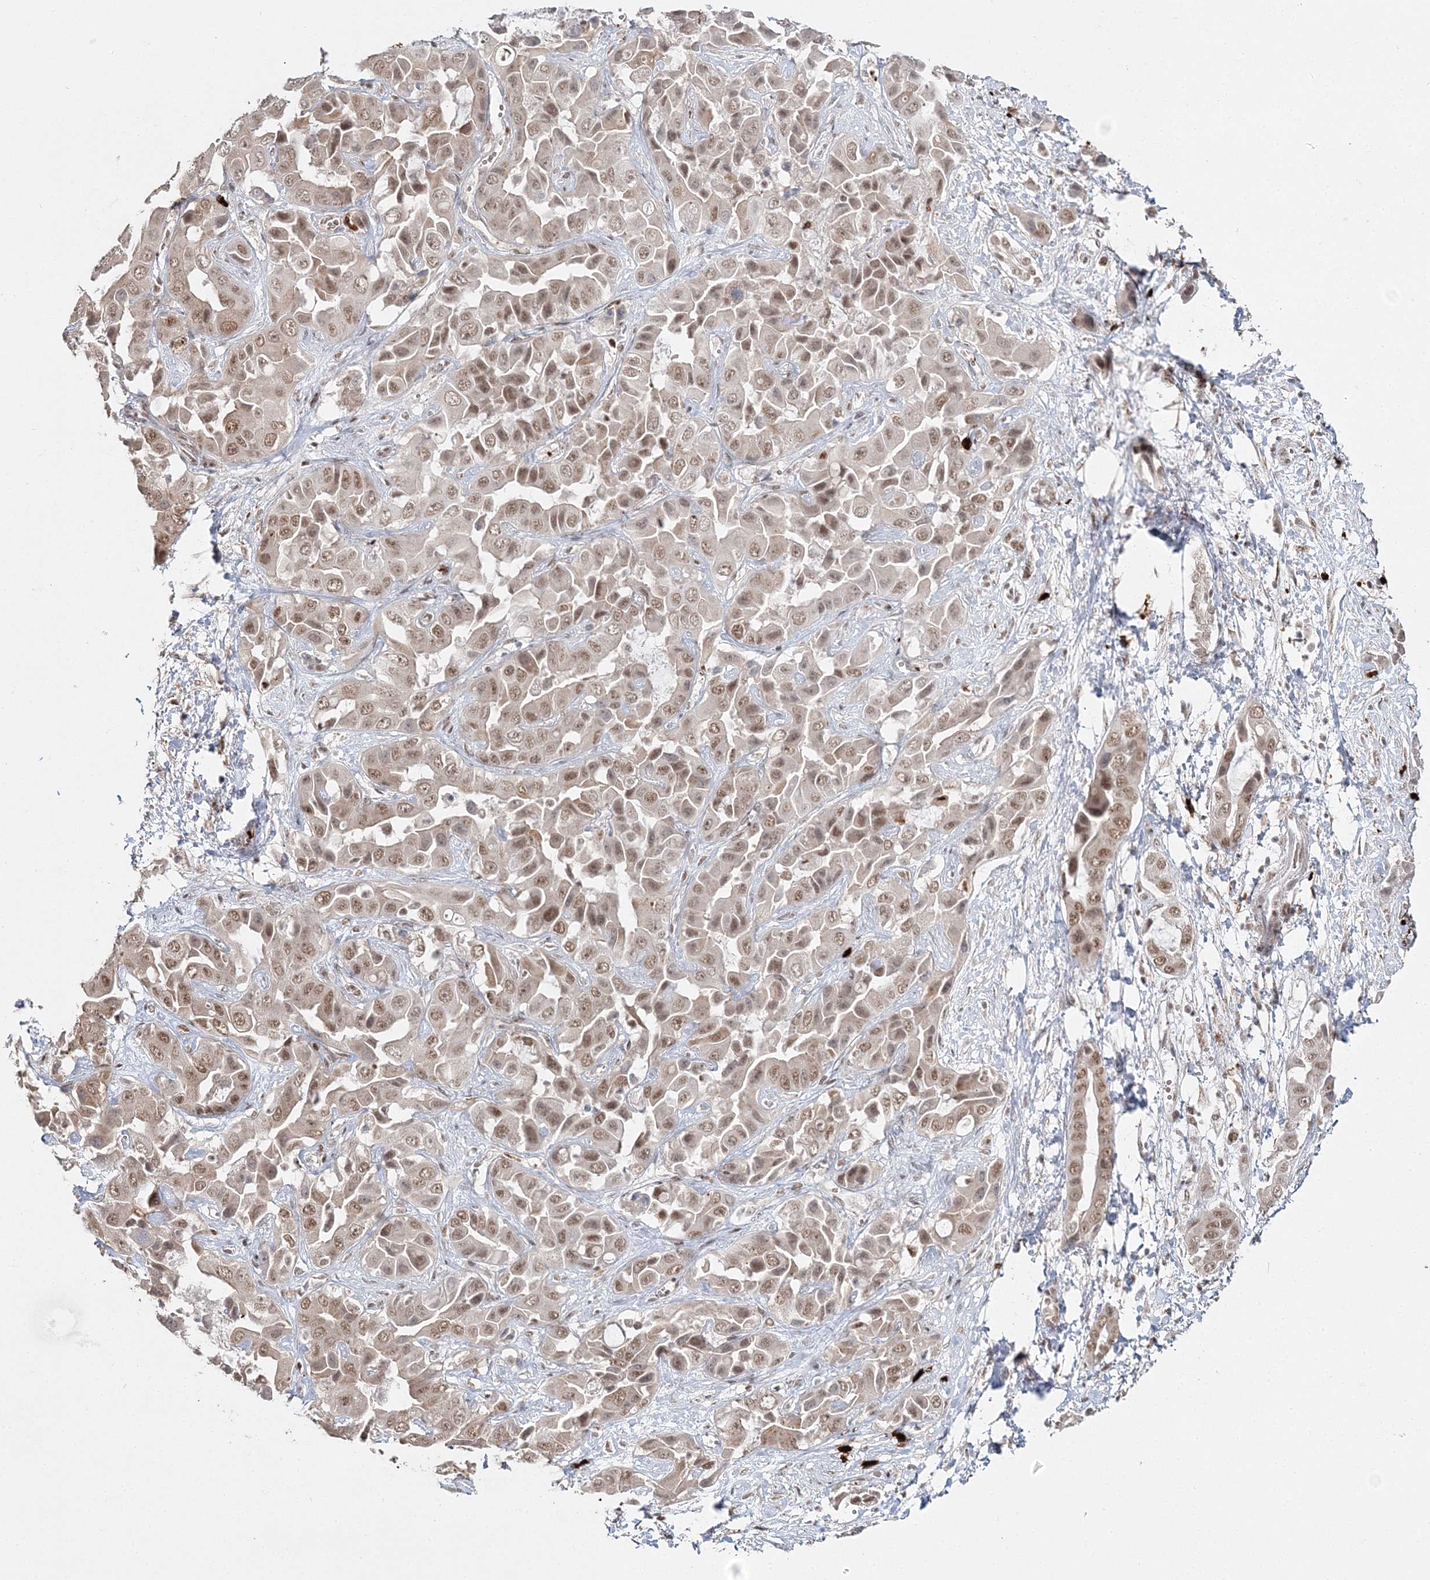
{"staining": {"intensity": "moderate", "quantity": ">75%", "location": "nuclear"}, "tissue": "liver cancer", "cell_type": "Tumor cells", "image_type": "cancer", "snomed": [{"axis": "morphology", "description": "Cholangiocarcinoma"}, {"axis": "topography", "description": "Liver"}], "caption": "A brown stain shows moderate nuclear expression of a protein in human liver cancer (cholangiocarcinoma) tumor cells.", "gene": "QRICH1", "patient": {"sex": "female", "age": 52}}